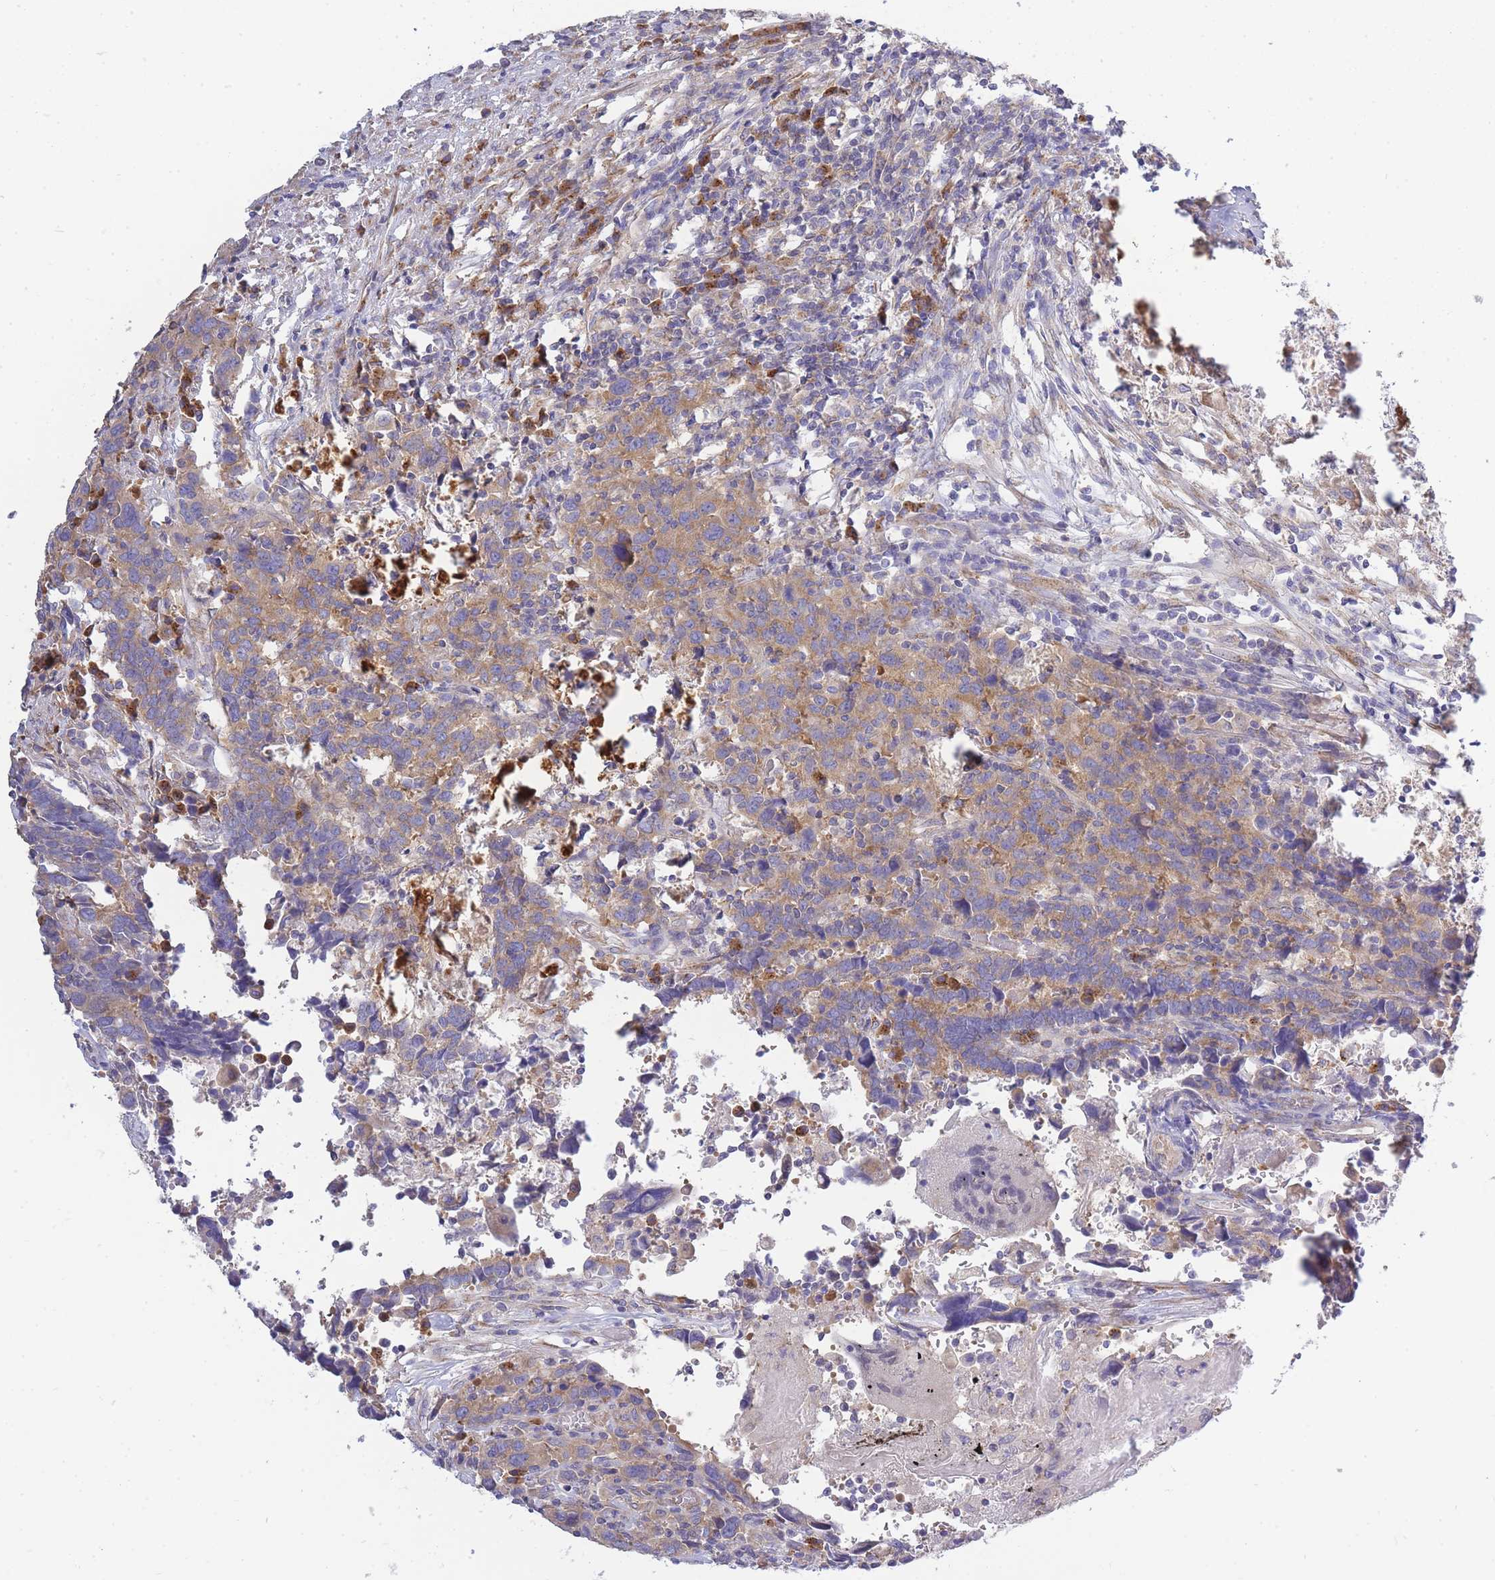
{"staining": {"intensity": "moderate", "quantity": ">75%", "location": "cytoplasmic/membranous"}, "tissue": "urothelial cancer", "cell_type": "Tumor cells", "image_type": "cancer", "snomed": [{"axis": "morphology", "description": "Urothelial carcinoma, High grade"}, {"axis": "topography", "description": "Urinary bladder"}], "caption": "High-power microscopy captured an immunohistochemistry (IHC) micrograph of urothelial cancer, revealing moderate cytoplasmic/membranous expression in approximately >75% of tumor cells.", "gene": "COPG2", "patient": {"sex": "male", "age": 61}}